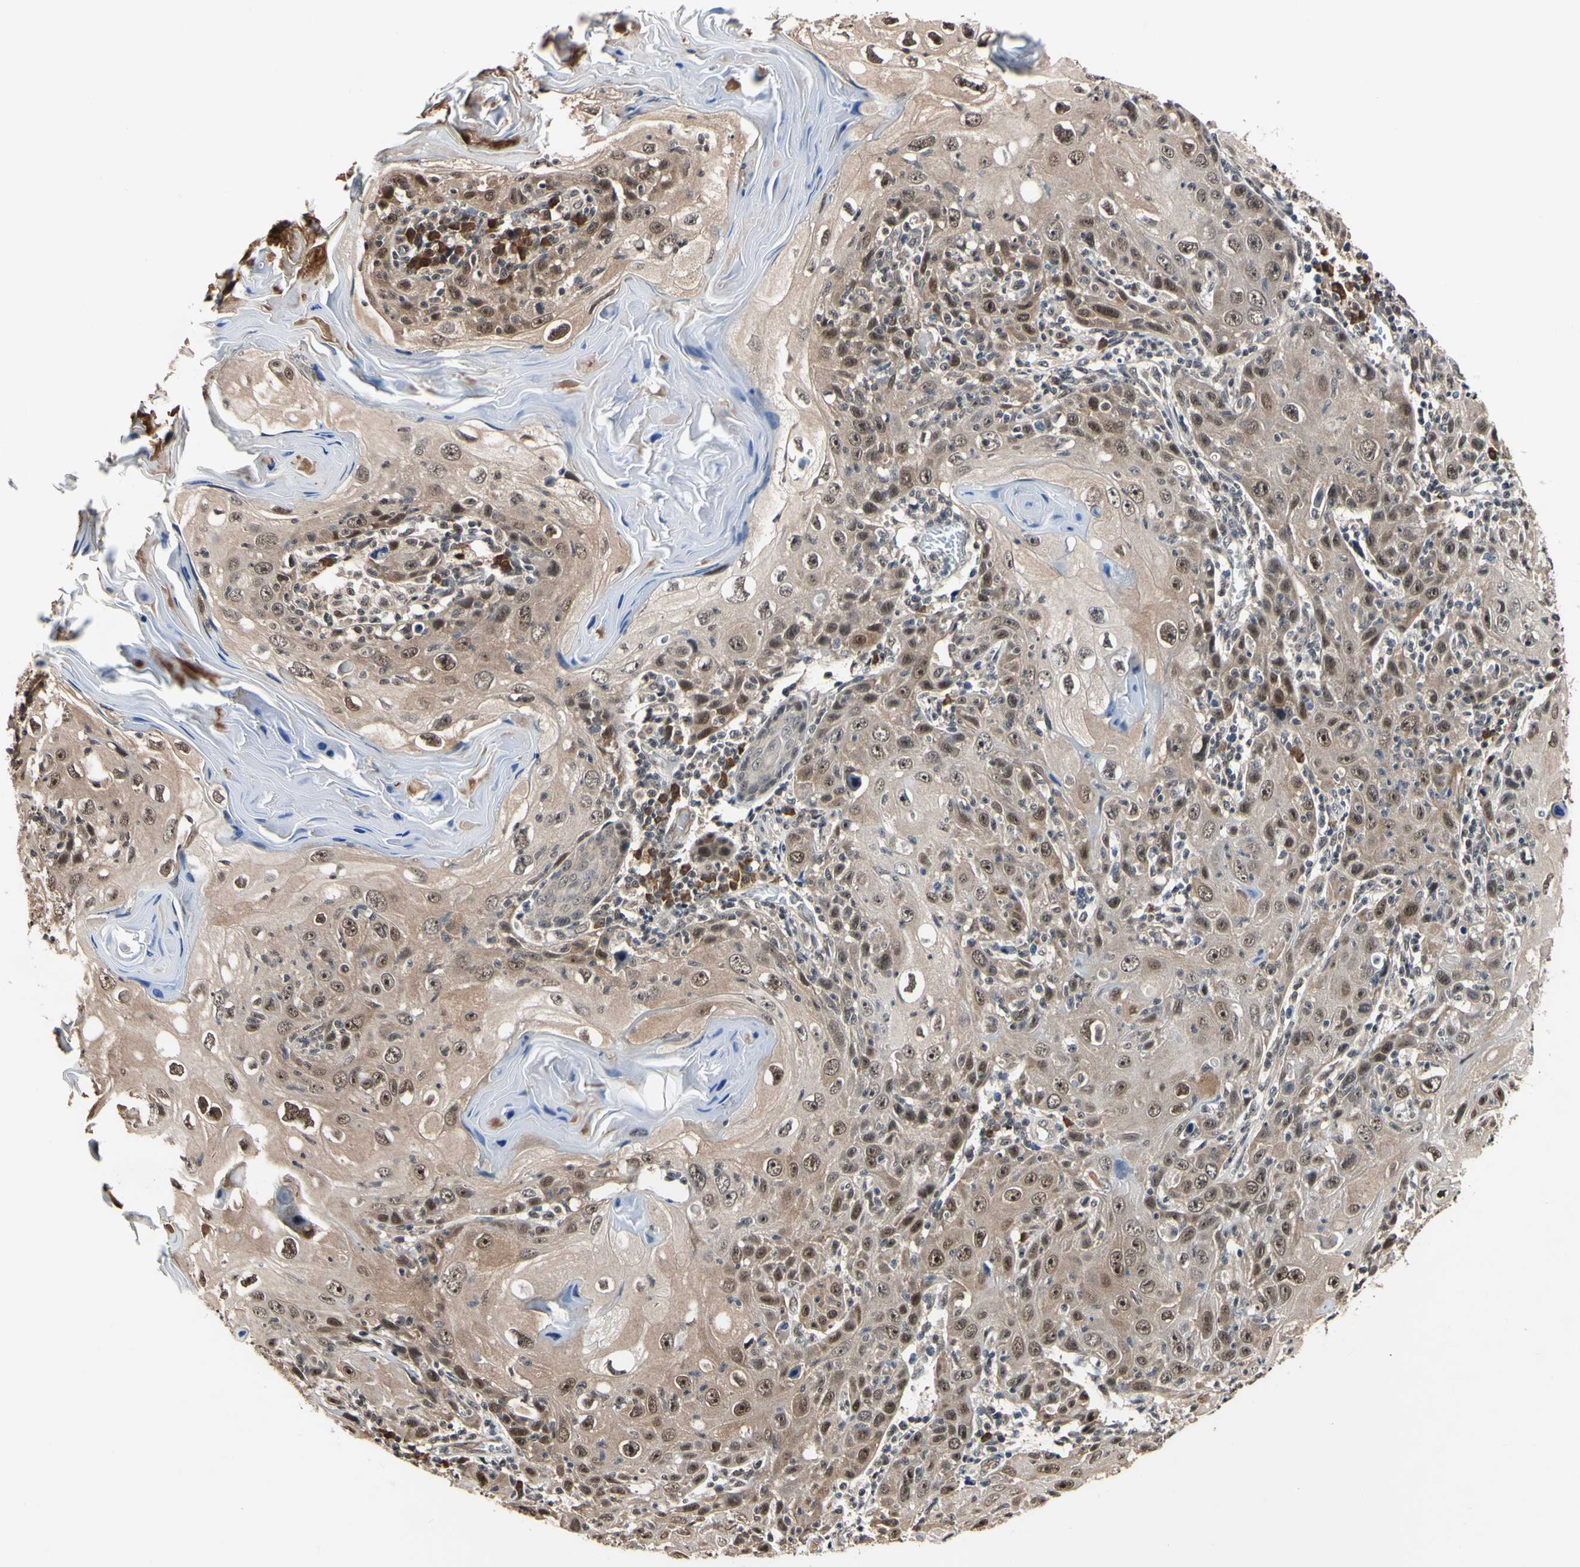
{"staining": {"intensity": "weak", "quantity": ">75%", "location": "cytoplasmic/membranous,nuclear"}, "tissue": "skin cancer", "cell_type": "Tumor cells", "image_type": "cancer", "snomed": [{"axis": "morphology", "description": "Squamous cell carcinoma, NOS"}, {"axis": "topography", "description": "Skin"}], "caption": "The image reveals staining of skin cancer, revealing weak cytoplasmic/membranous and nuclear protein positivity (brown color) within tumor cells.", "gene": "PSMD10", "patient": {"sex": "female", "age": 88}}